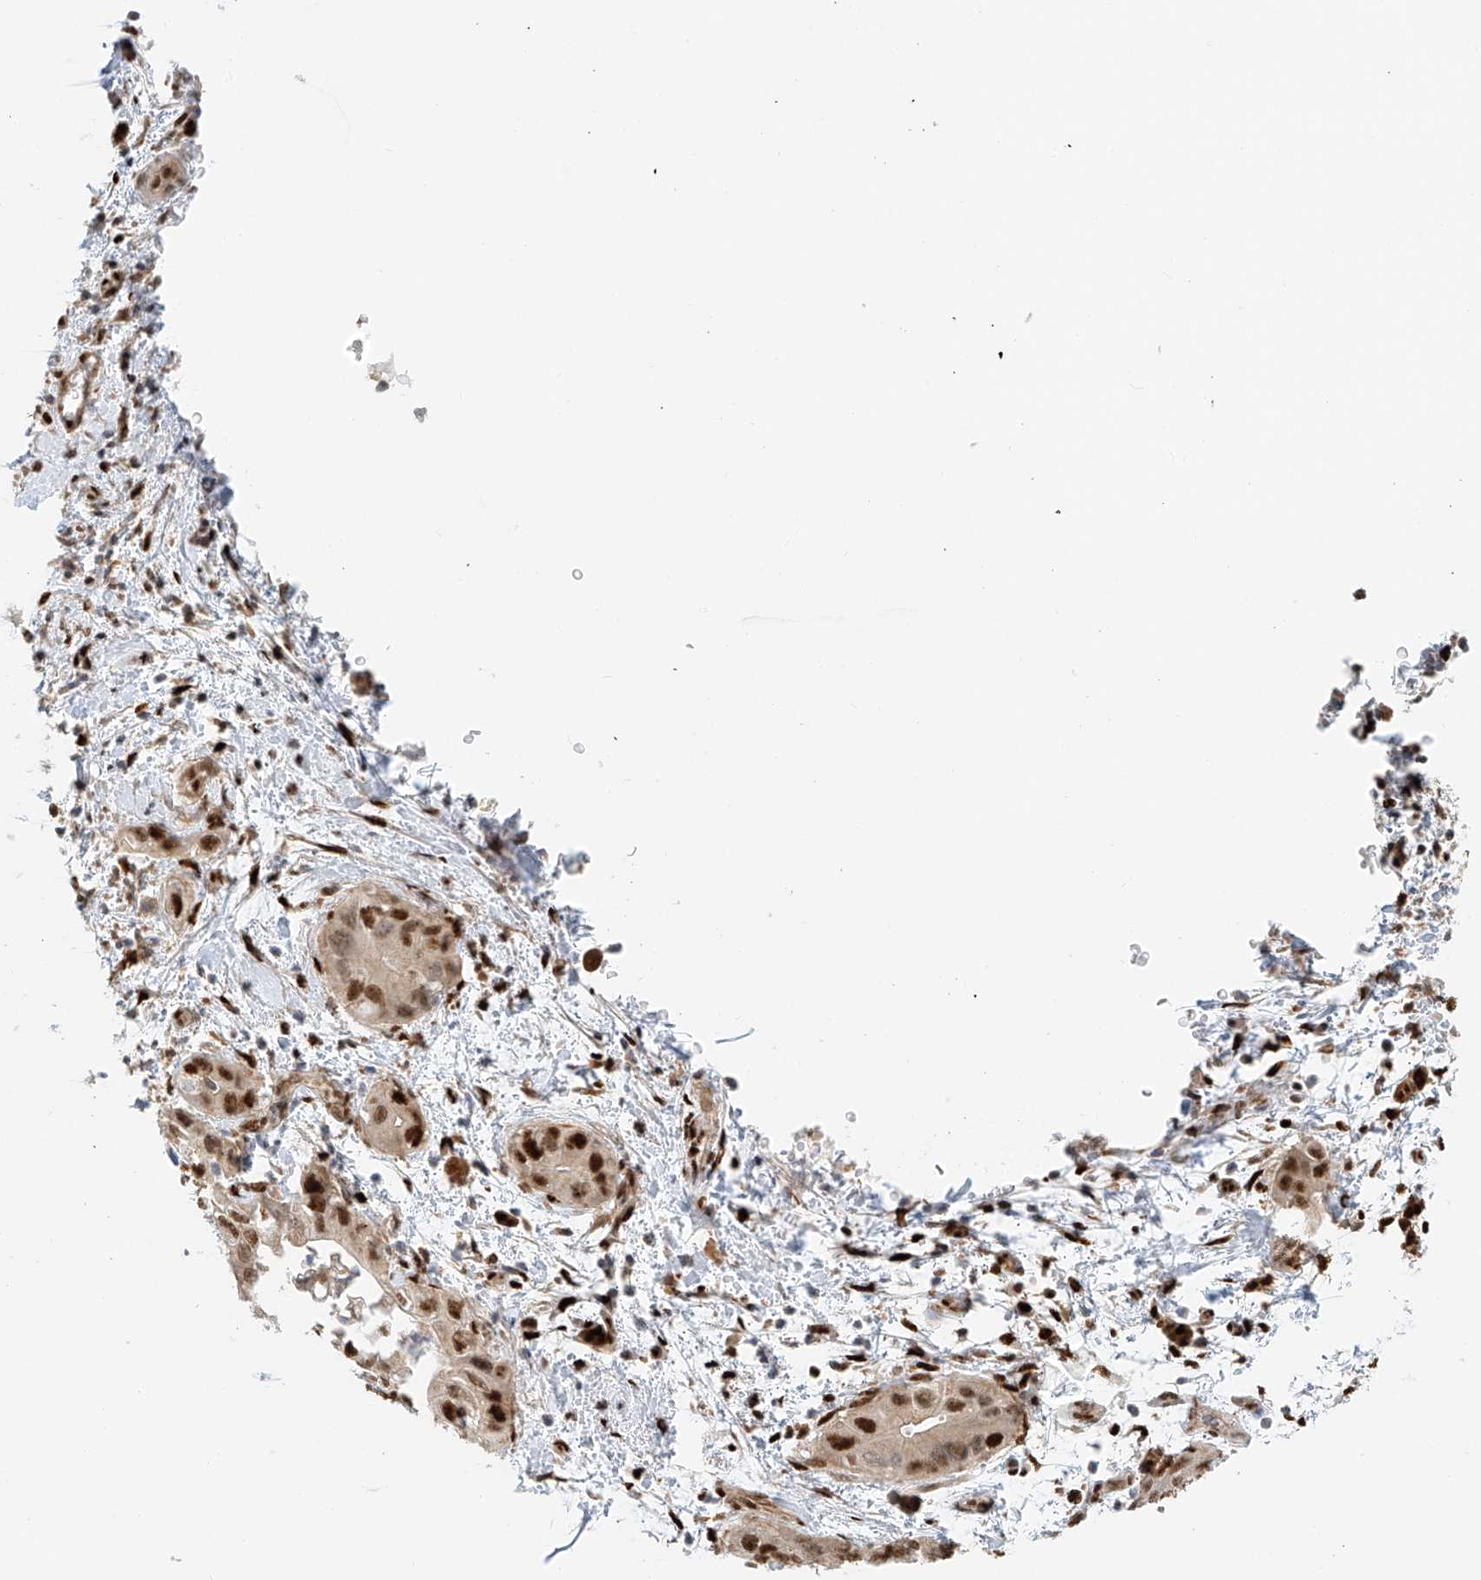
{"staining": {"intensity": "strong", "quantity": ">75%", "location": "nuclear"}, "tissue": "pancreatic cancer", "cell_type": "Tumor cells", "image_type": "cancer", "snomed": [{"axis": "morphology", "description": "Adenocarcinoma, NOS"}, {"axis": "topography", "description": "Pancreas"}], "caption": "Strong nuclear expression is identified in about >75% of tumor cells in adenocarcinoma (pancreatic).", "gene": "ZNF514", "patient": {"sex": "female", "age": 78}}